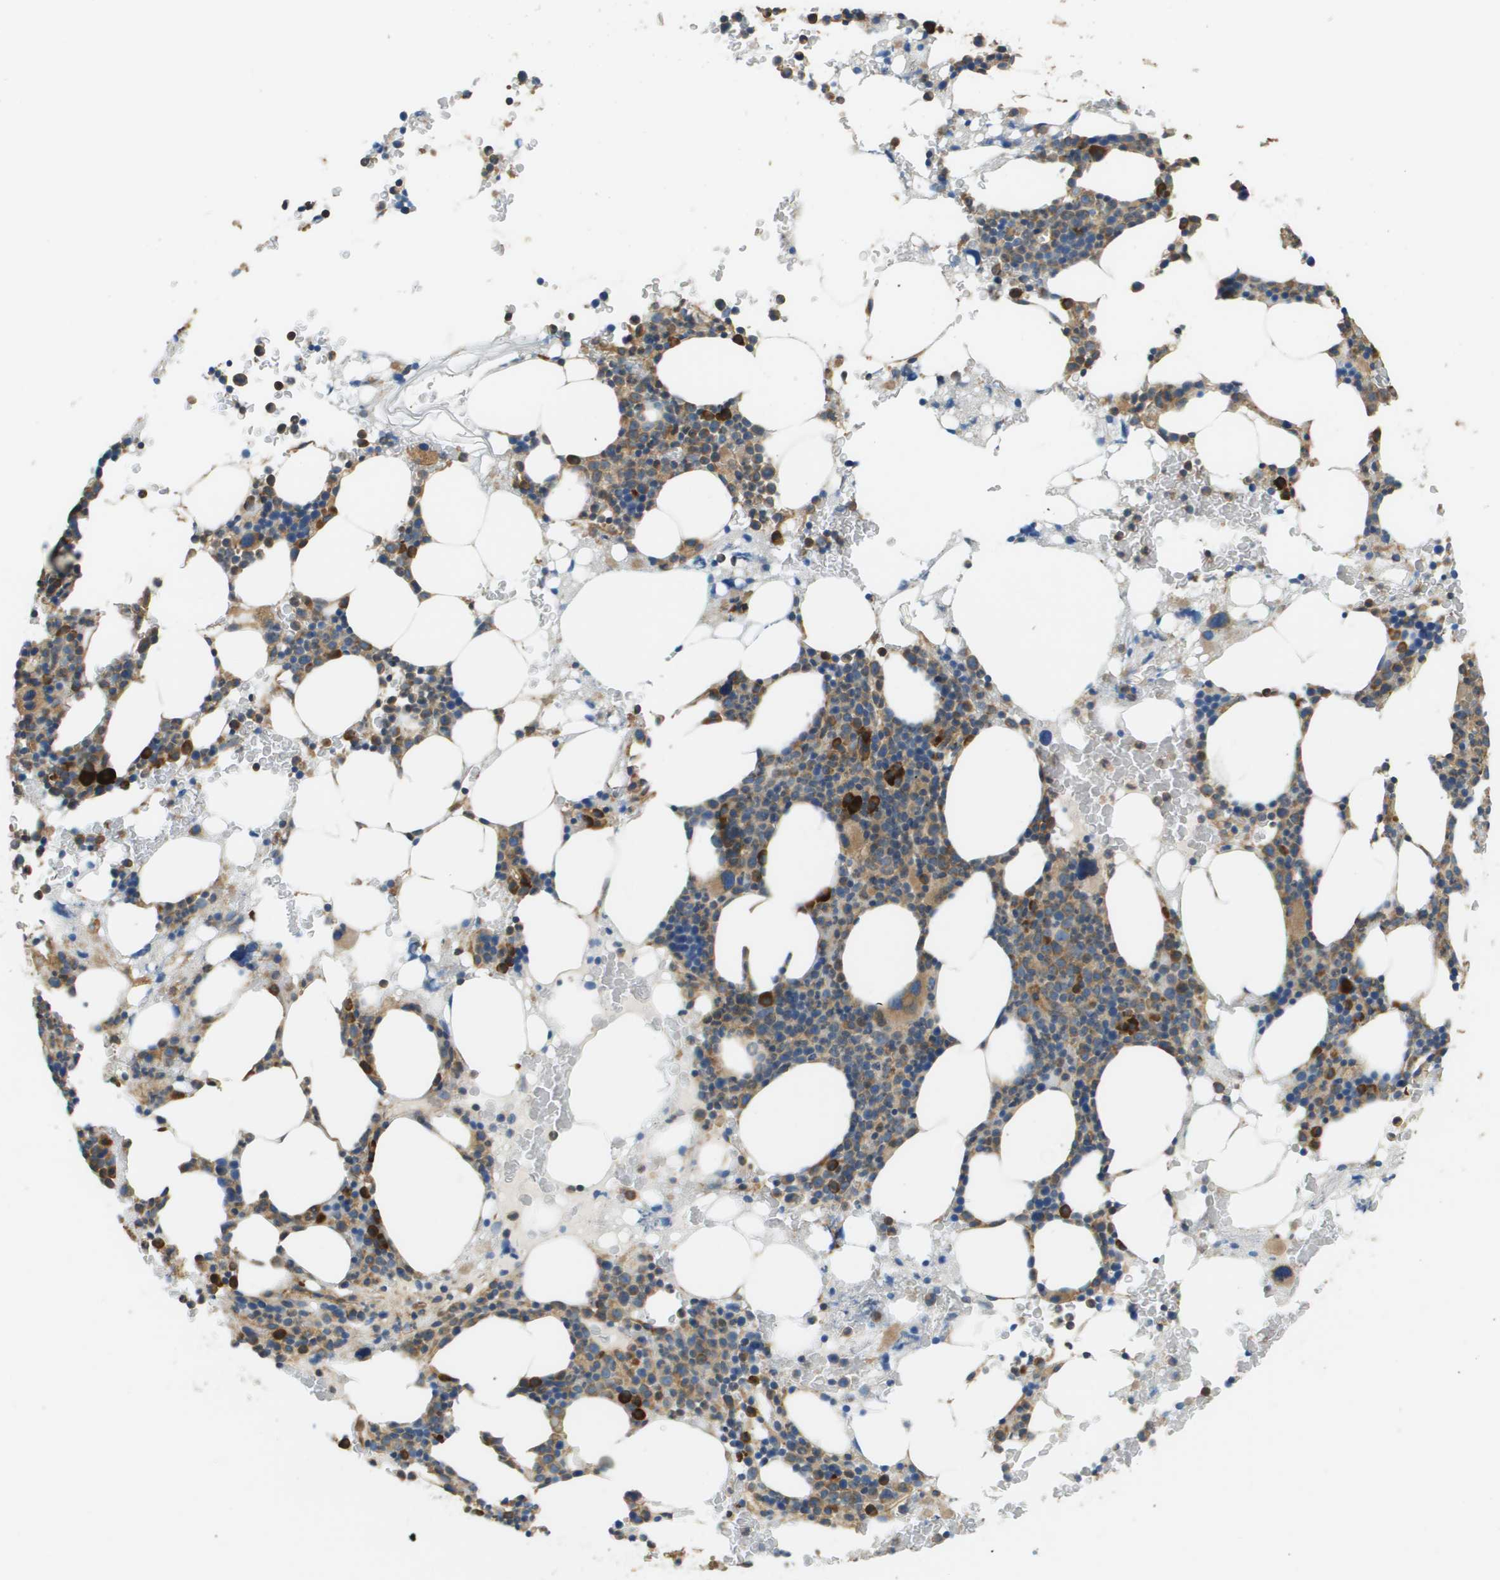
{"staining": {"intensity": "strong", "quantity": "<25%", "location": "cytoplasmic/membranous"}, "tissue": "bone marrow", "cell_type": "Hematopoietic cells", "image_type": "normal", "snomed": [{"axis": "morphology", "description": "Normal tissue, NOS"}, {"axis": "morphology", "description": "Inflammation, NOS"}, {"axis": "topography", "description": "Bone marrow"}], "caption": "This is an image of immunohistochemistry staining of benign bone marrow, which shows strong staining in the cytoplasmic/membranous of hematopoietic cells.", "gene": "DNAJB11", "patient": {"sex": "female", "age": 84}}